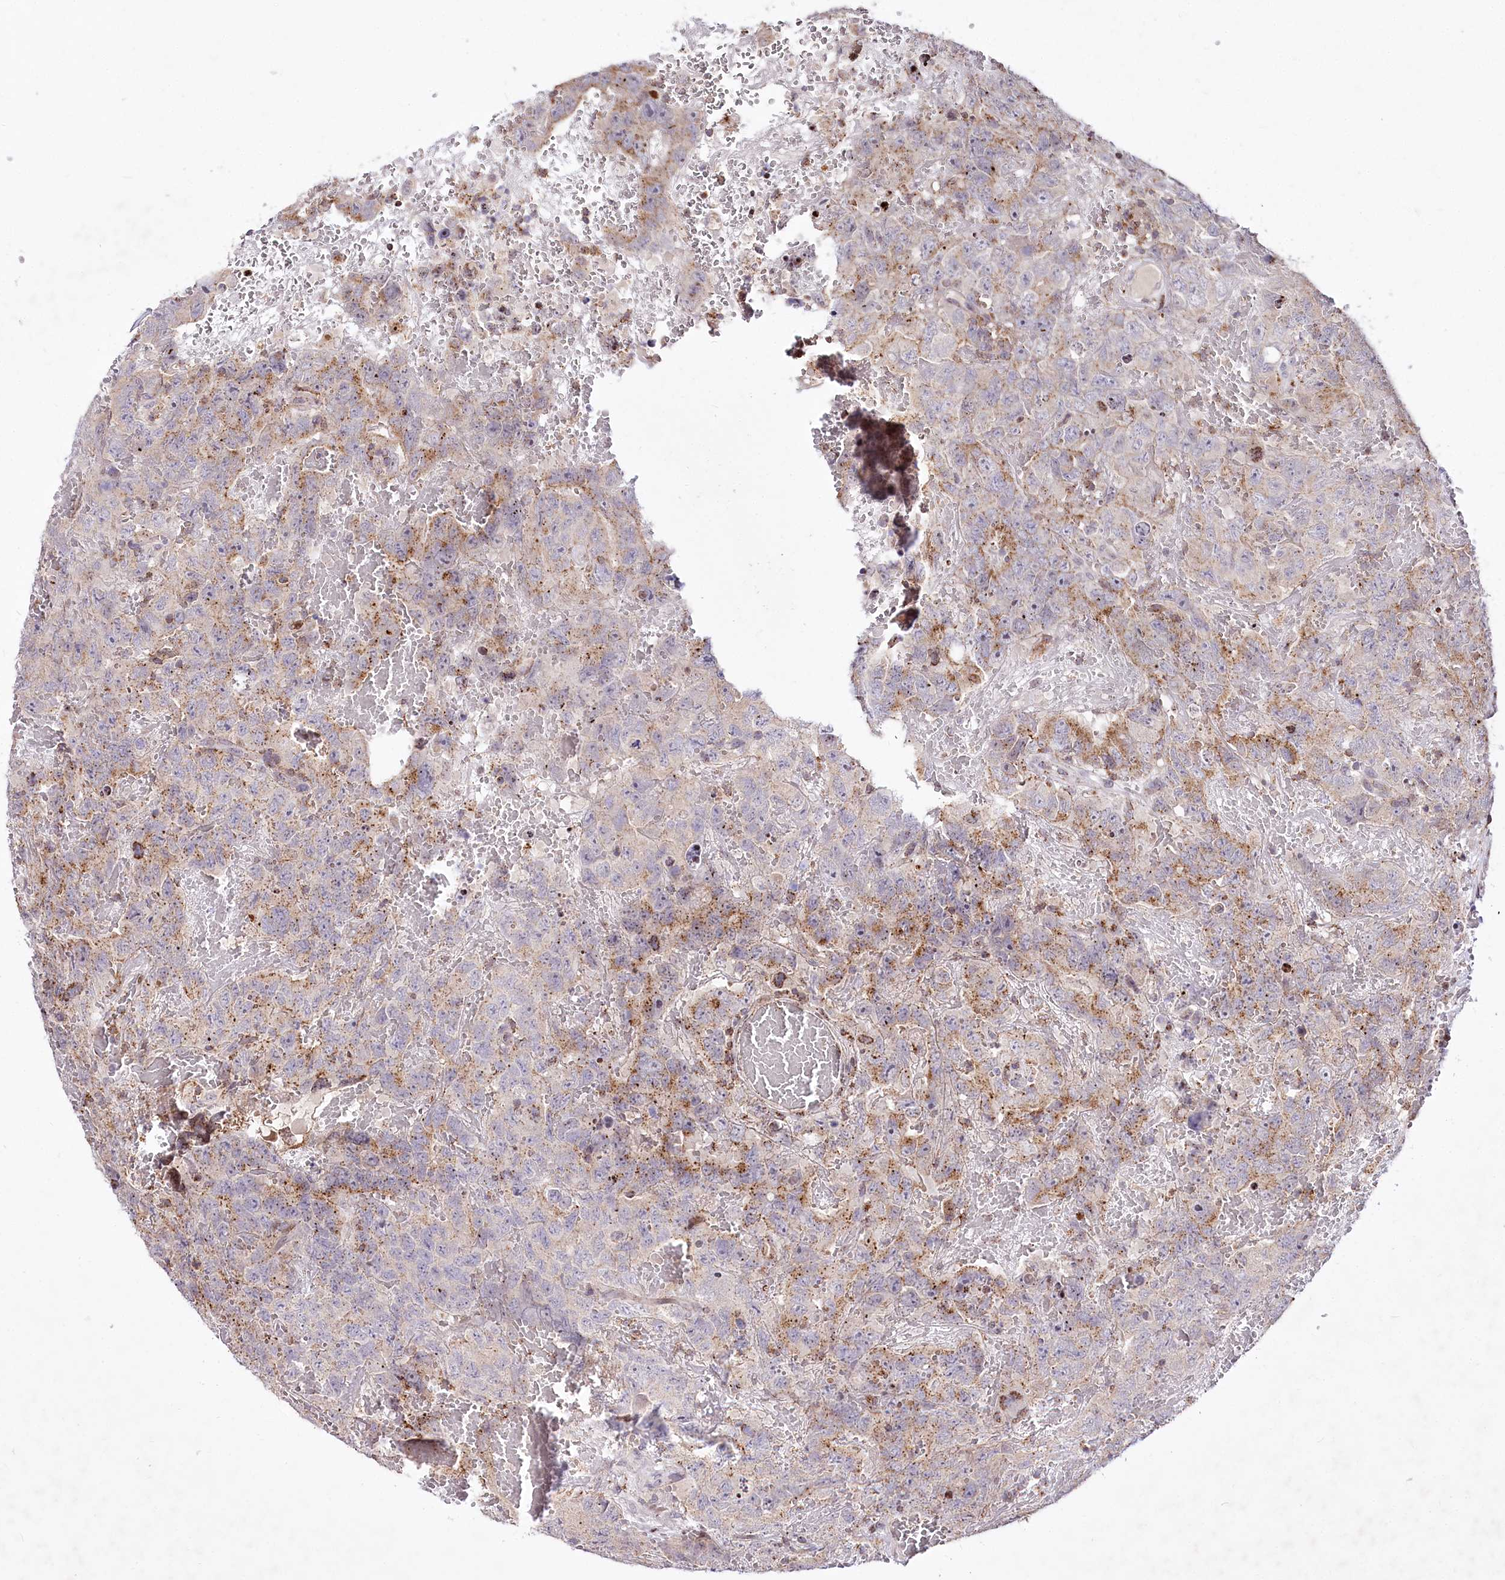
{"staining": {"intensity": "moderate", "quantity": "<25%", "location": "cytoplasmic/membranous"}, "tissue": "testis cancer", "cell_type": "Tumor cells", "image_type": "cancer", "snomed": [{"axis": "morphology", "description": "Carcinoma, Embryonal, NOS"}, {"axis": "topography", "description": "Testis"}], "caption": "The image shows staining of testis embryonal carcinoma, revealing moderate cytoplasmic/membranous protein staining (brown color) within tumor cells.", "gene": "ZFYVE27", "patient": {"sex": "male", "age": 45}}